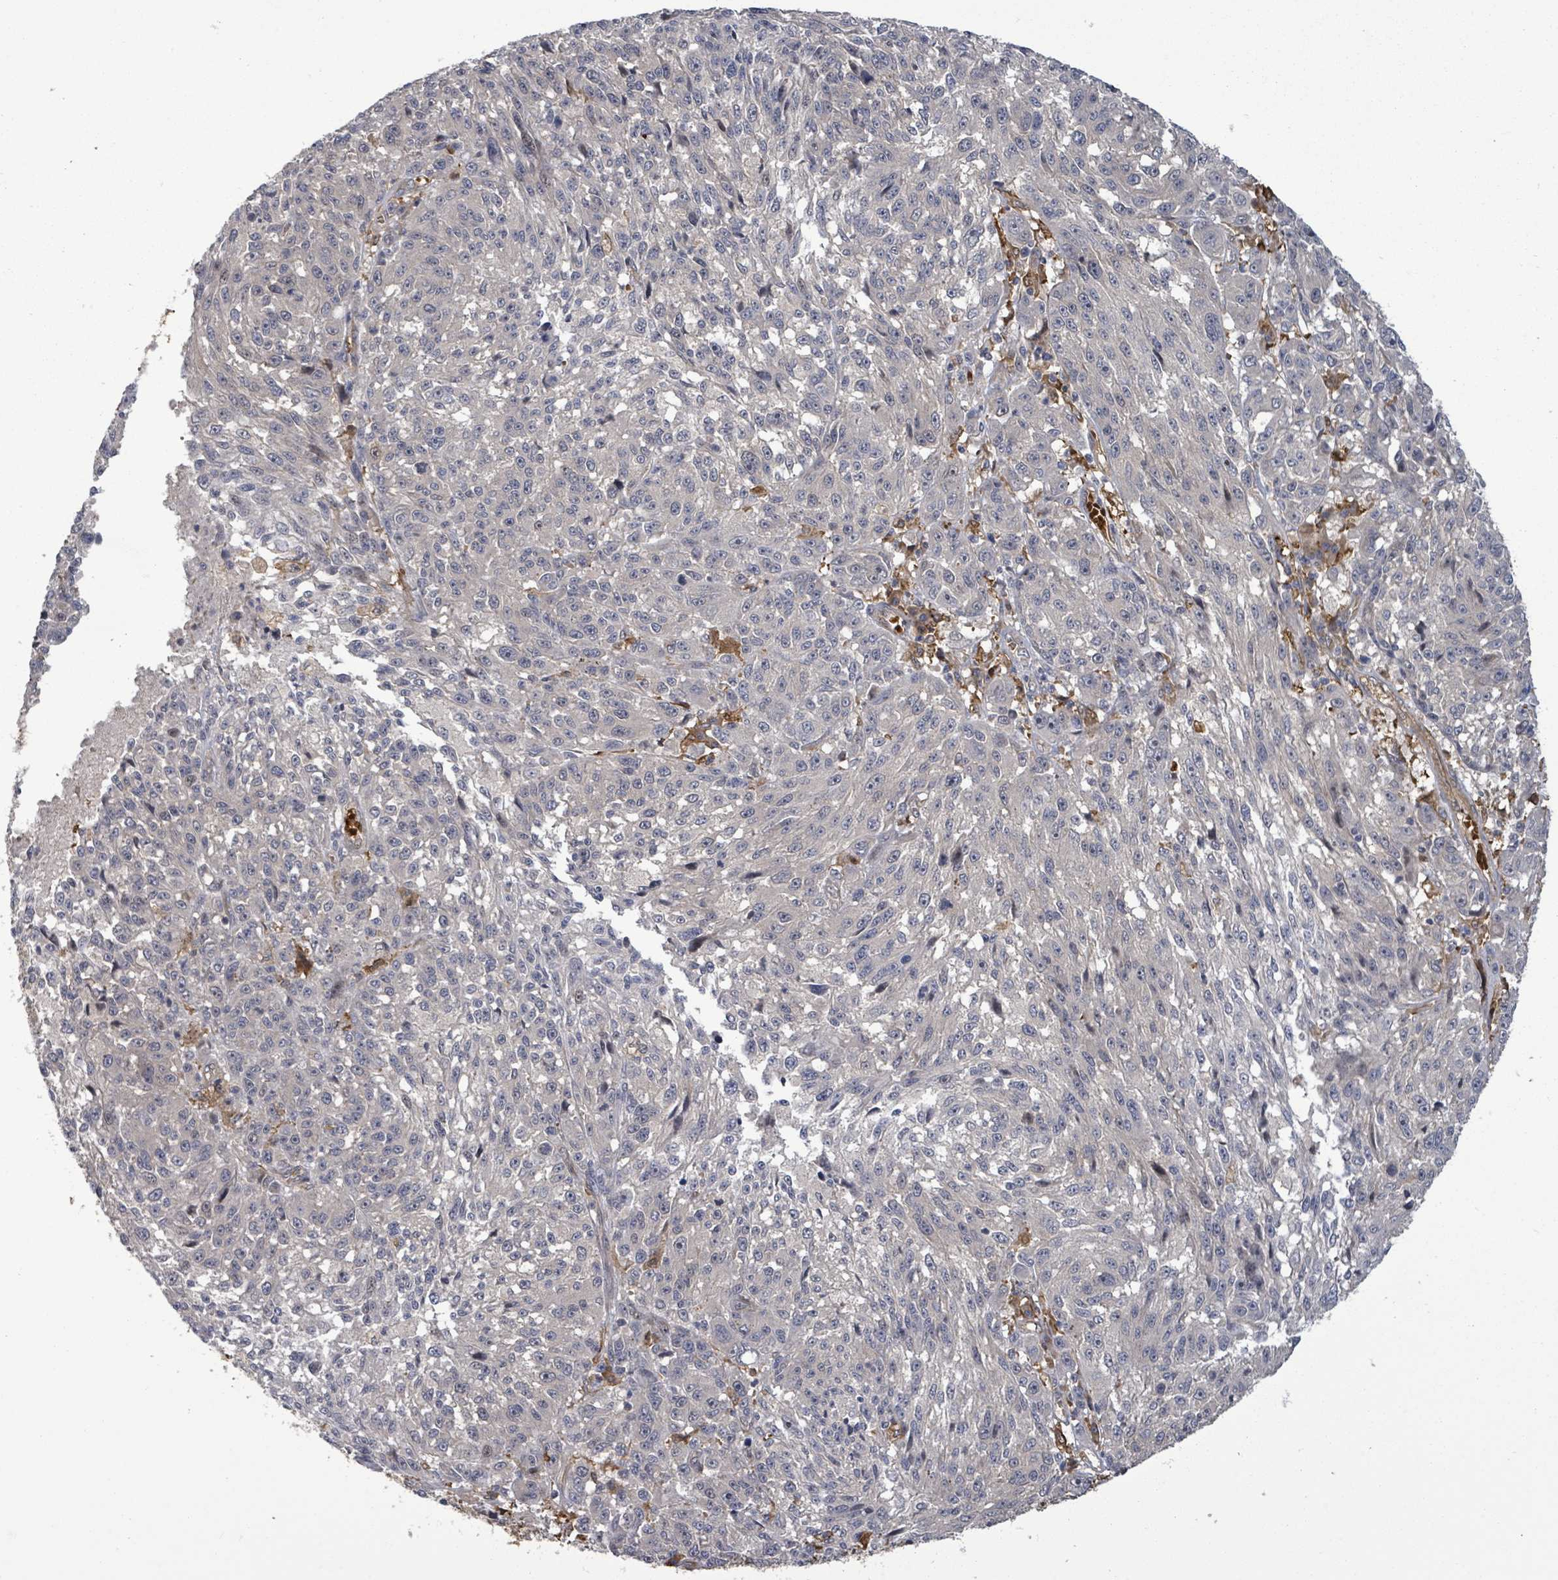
{"staining": {"intensity": "negative", "quantity": "none", "location": "none"}, "tissue": "melanoma", "cell_type": "Tumor cells", "image_type": "cancer", "snomed": [{"axis": "morphology", "description": "Malignant melanoma, NOS"}, {"axis": "topography", "description": "Skin"}], "caption": "Immunohistochemical staining of human malignant melanoma exhibits no significant expression in tumor cells.", "gene": "MAP3K6", "patient": {"sex": "male", "age": 53}}